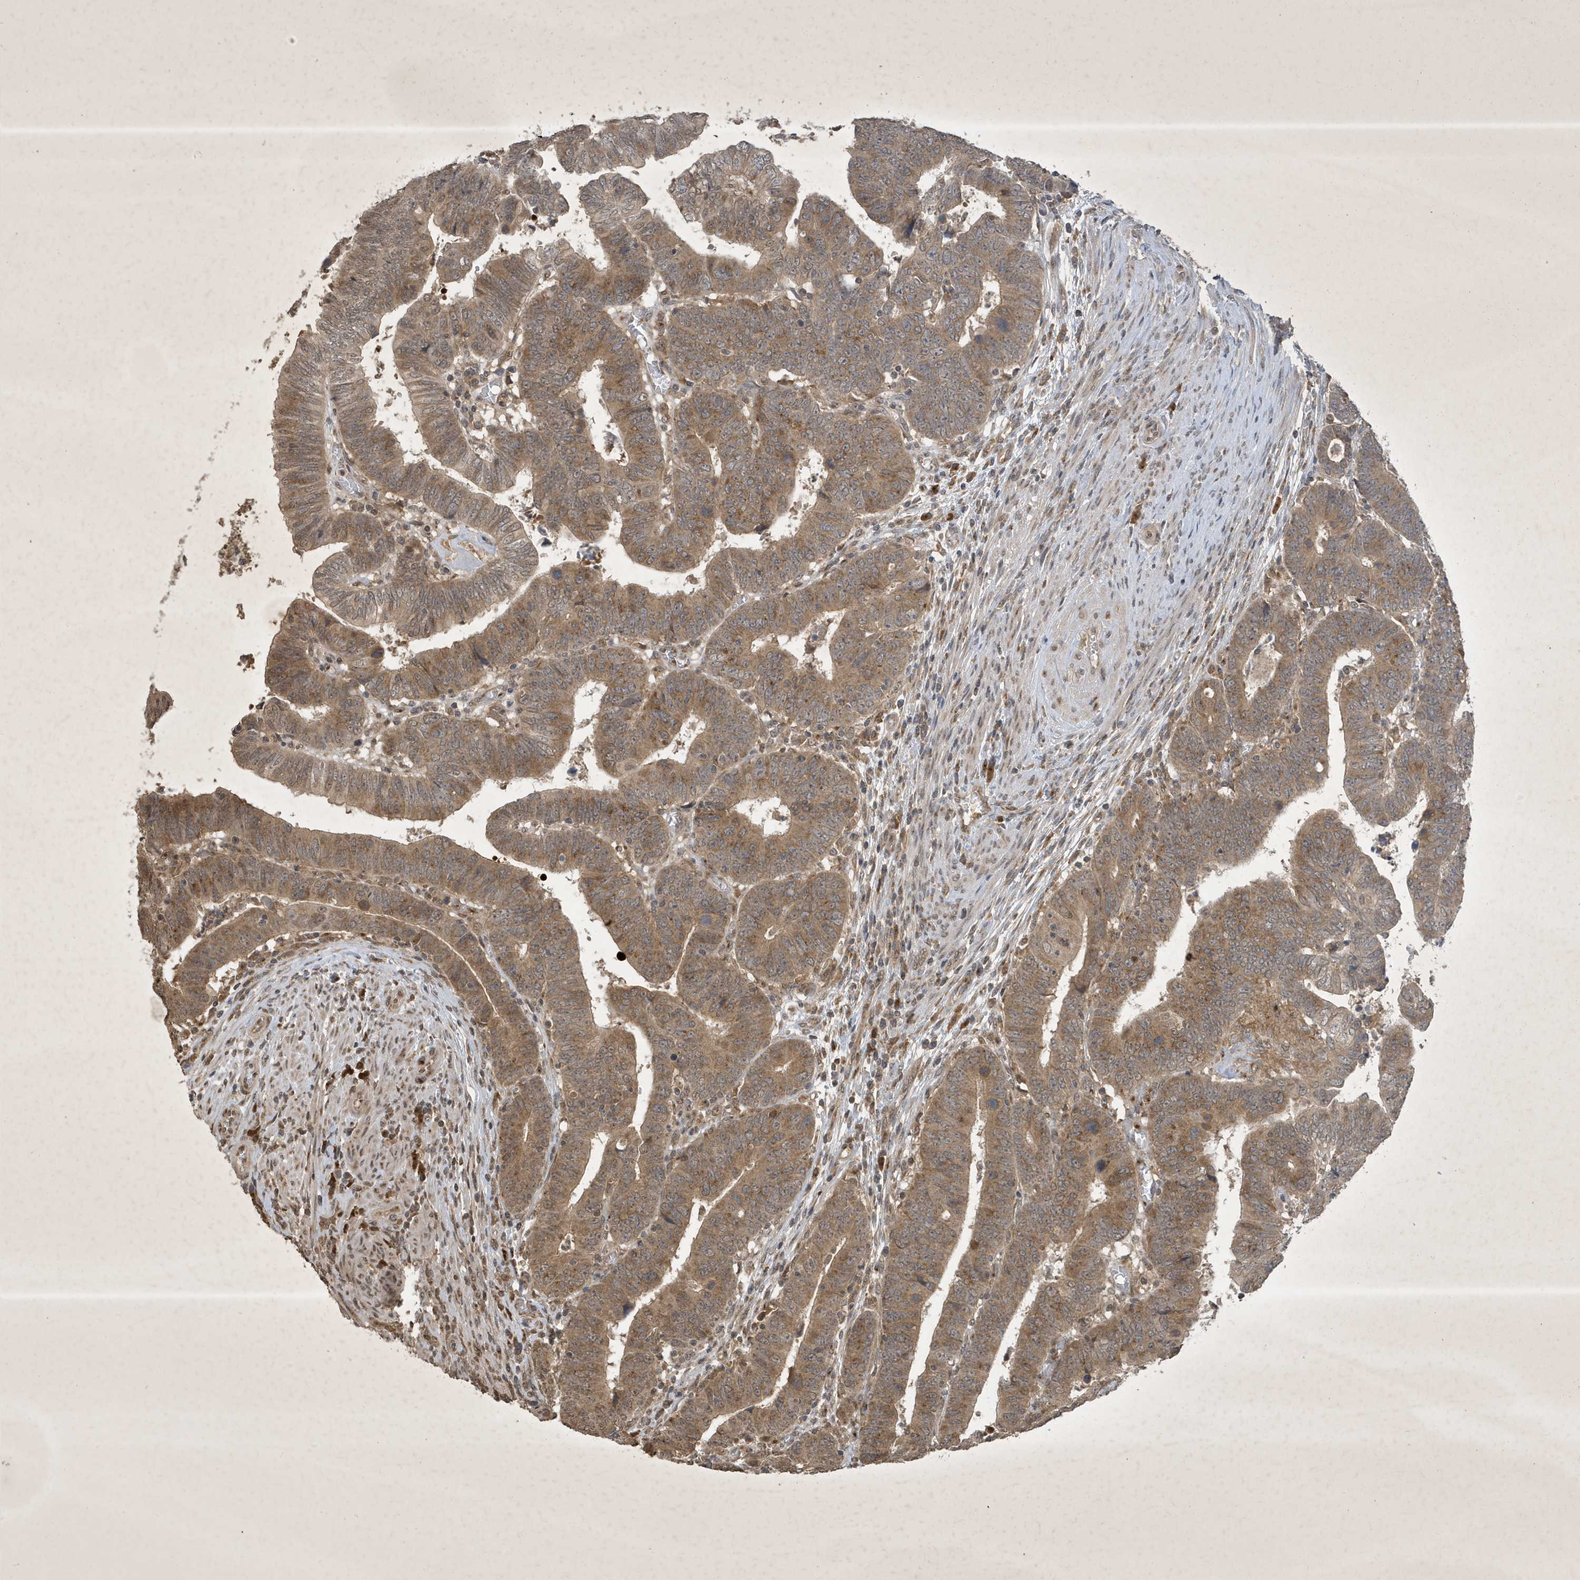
{"staining": {"intensity": "moderate", "quantity": ">75%", "location": "cytoplasmic/membranous"}, "tissue": "colorectal cancer", "cell_type": "Tumor cells", "image_type": "cancer", "snomed": [{"axis": "morphology", "description": "Normal tissue, NOS"}, {"axis": "morphology", "description": "Adenocarcinoma, NOS"}, {"axis": "topography", "description": "Rectum"}], "caption": "A brown stain highlights moderate cytoplasmic/membranous expression of a protein in human adenocarcinoma (colorectal) tumor cells.", "gene": "STX10", "patient": {"sex": "female", "age": 65}}